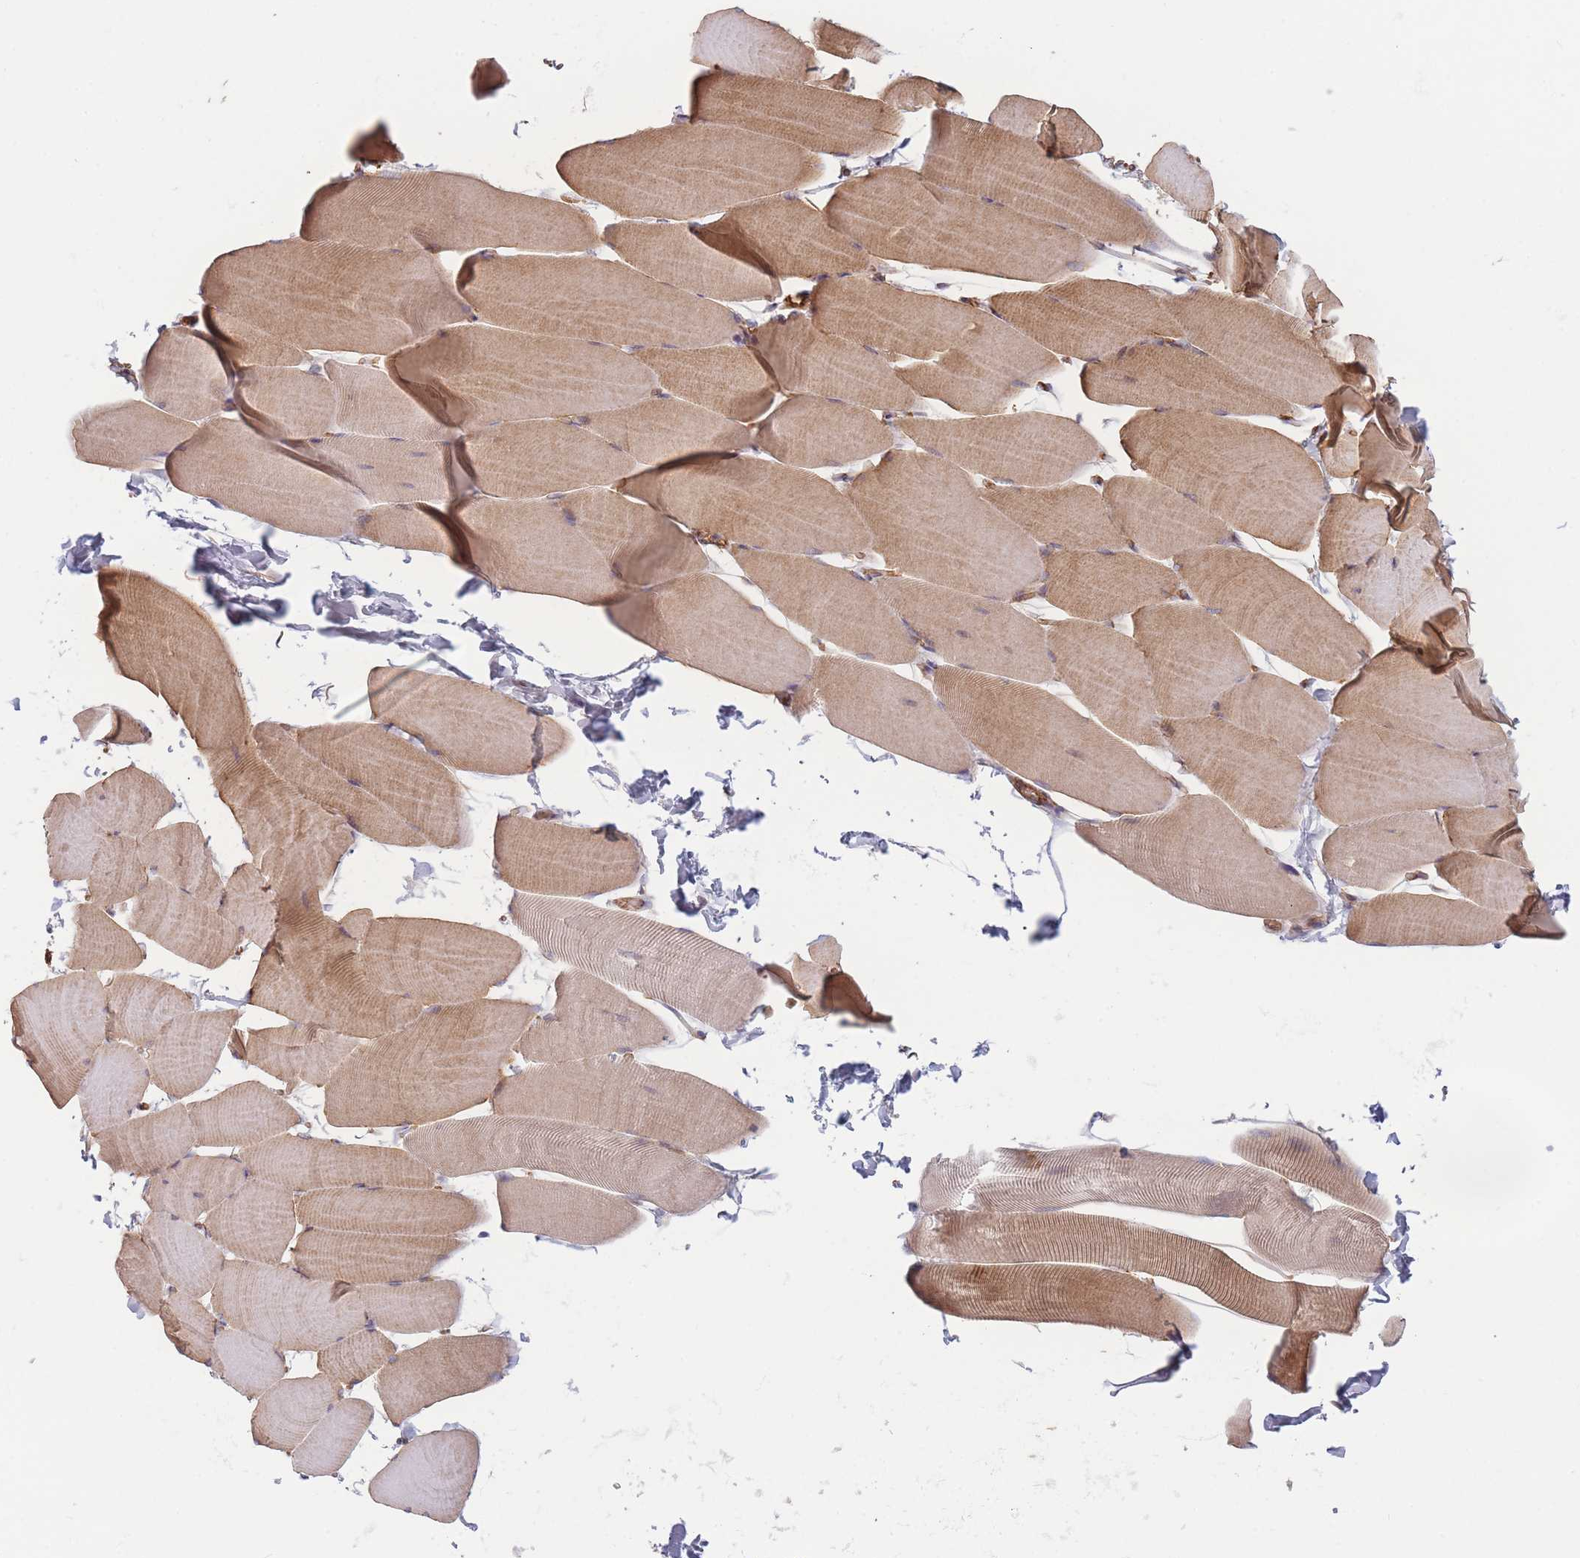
{"staining": {"intensity": "weak", "quantity": ">75%", "location": "cytoplasmic/membranous"}, "tissue": "skeletal muscle", "cell_type": "Myocytes", "image_type": "normal", "snomed": [{"axis": "morphology", "description": "Normal tissue, NOS"}, {"axis": "topography", "description": "Skeletal muscle"}], "caption": "Skeletal muscle stained with IHC shows weak cytoplasmic/membranous staining in approximately >75% of myocytes.", "gene": "SLC7A6", "patient": {"sex": "male", "age": 25}}